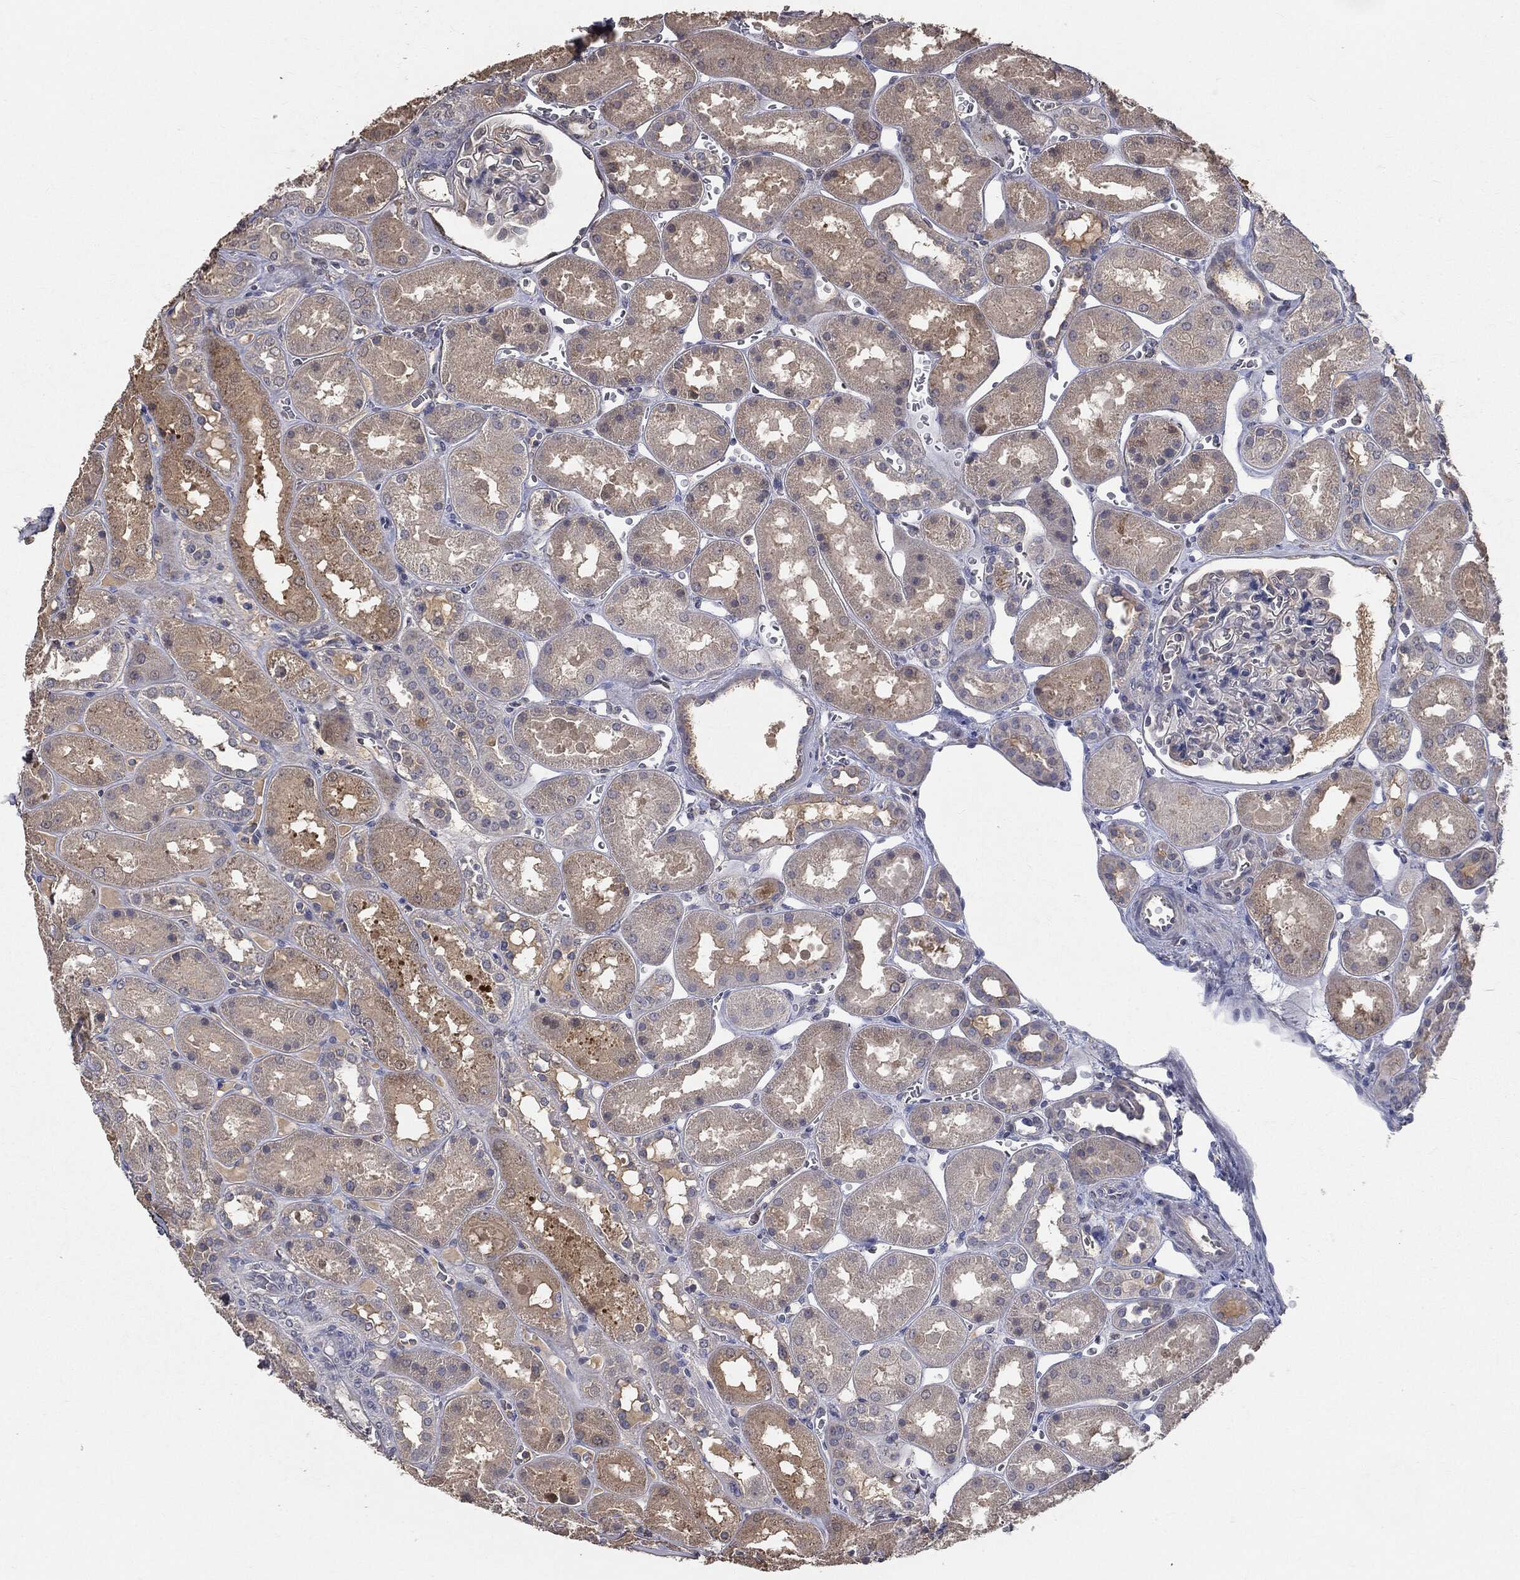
{"staining": {"intensity": "negative", "quantity": "none", "location": "none"}, "tissue": "kidney", "cell_type": "Cells in glomeruli", "image_type": "normal", "snomed": [{"axis": "morphology", "description": "Normal tissue, NOS"}, {"axis": "topography", "description": "Kidney"}], "caption": "Cells in glomeruli show no significant protein staining in normal kidney. (DAB immunohistochemistry visualized using brightfield microscopy, high magnification).", "gene": "SNAP25", "patient": {"sex": "male", "age": 73}}